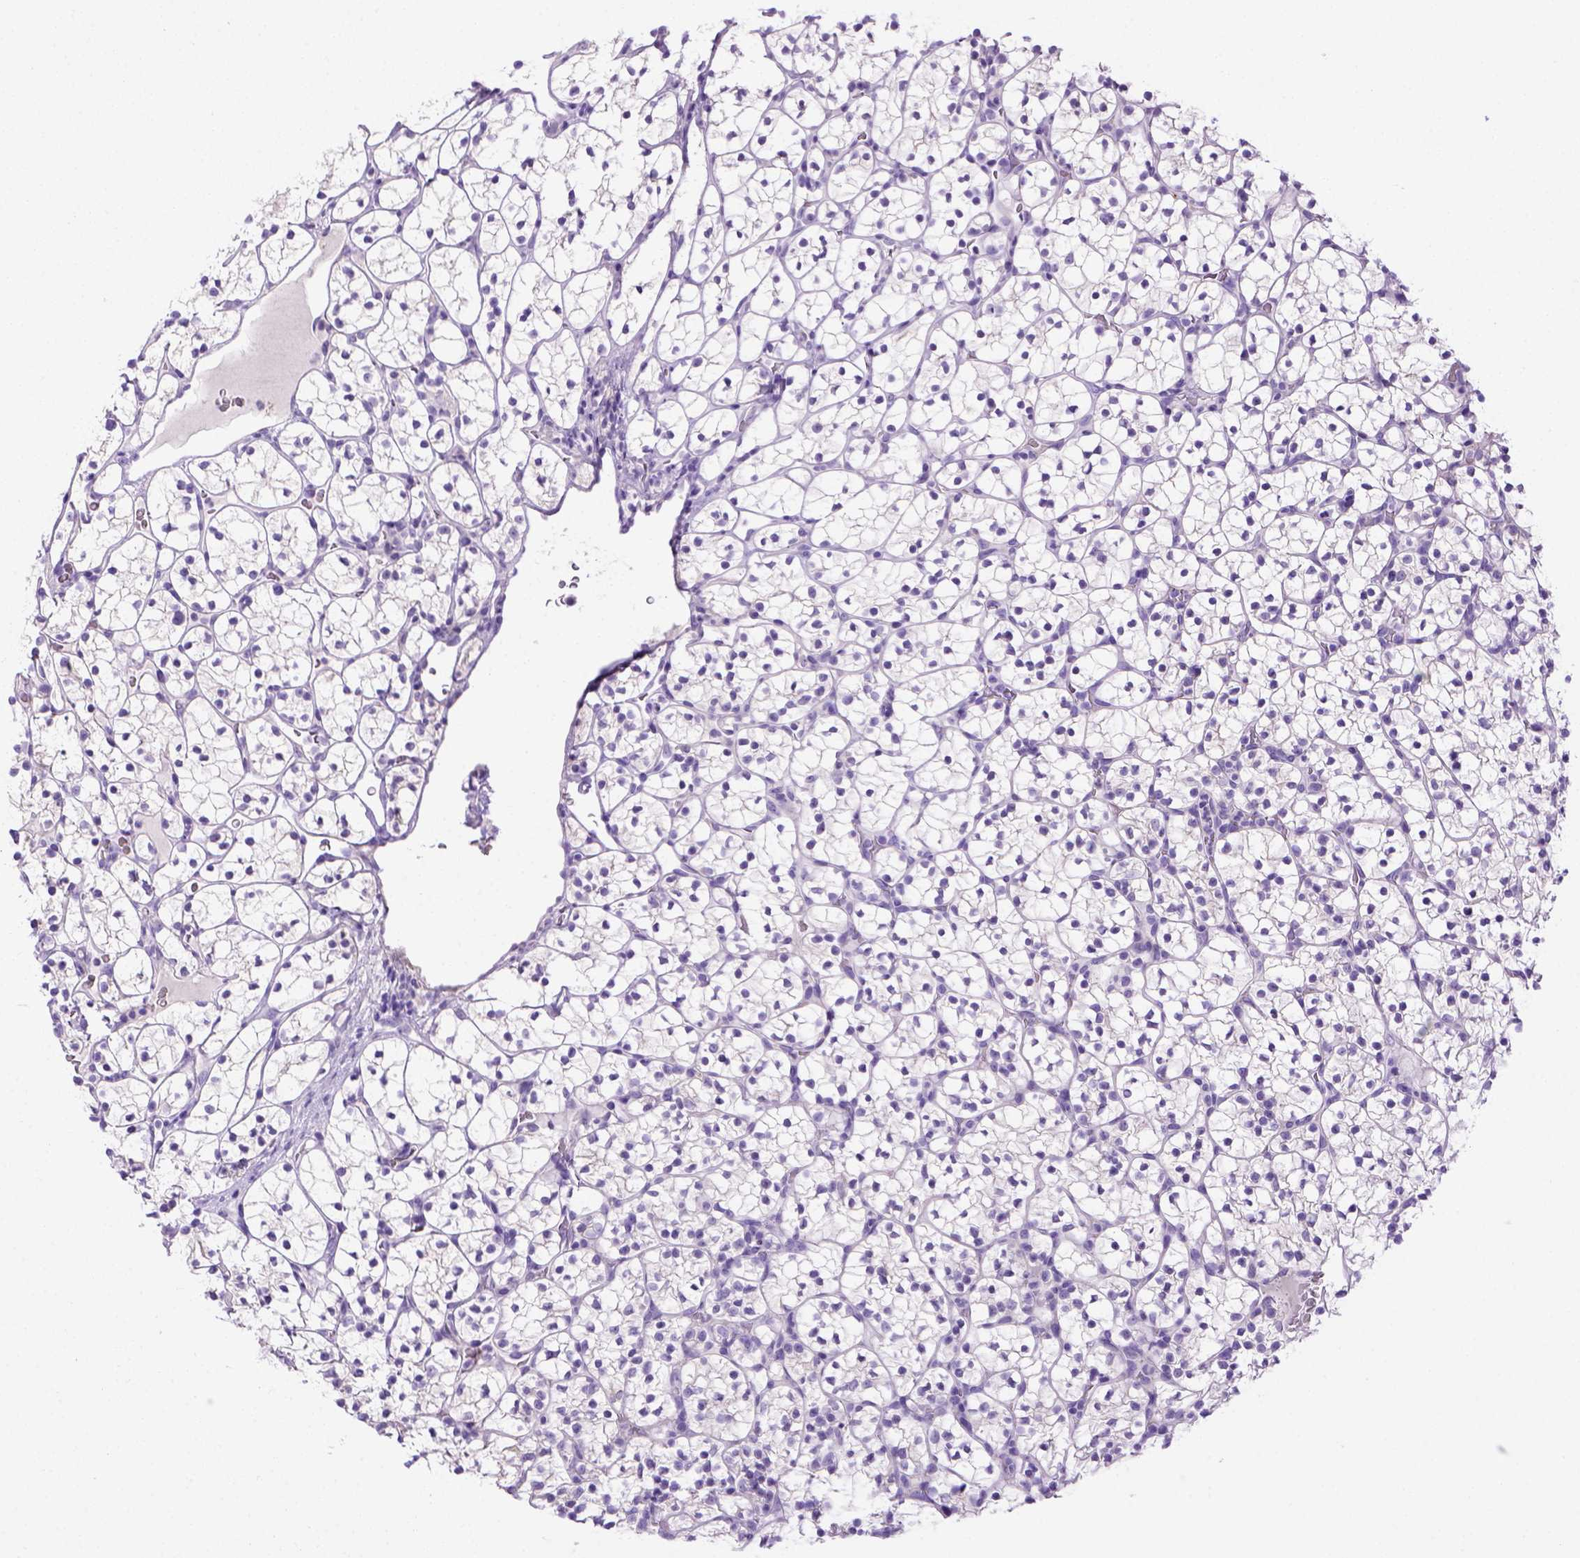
{"staining": {"intensity": "negative", "quantity": "none", "location": "none"}, "tissue": "renal cancer", "cell_type": "Tumor cells", "image_type": "cancer", "snomed": [{"axis": "morphology", "description": "Adenocarcinoma, NOS"}, {"axis": "topography", "description": "Kidney"}], "caption": "IHC of human renal cancer demonstrates no staining in tumor cells. Nuclei are stained in blue.", "gene": "BAAT", "patient": {"sex": "female", "age": 89}}